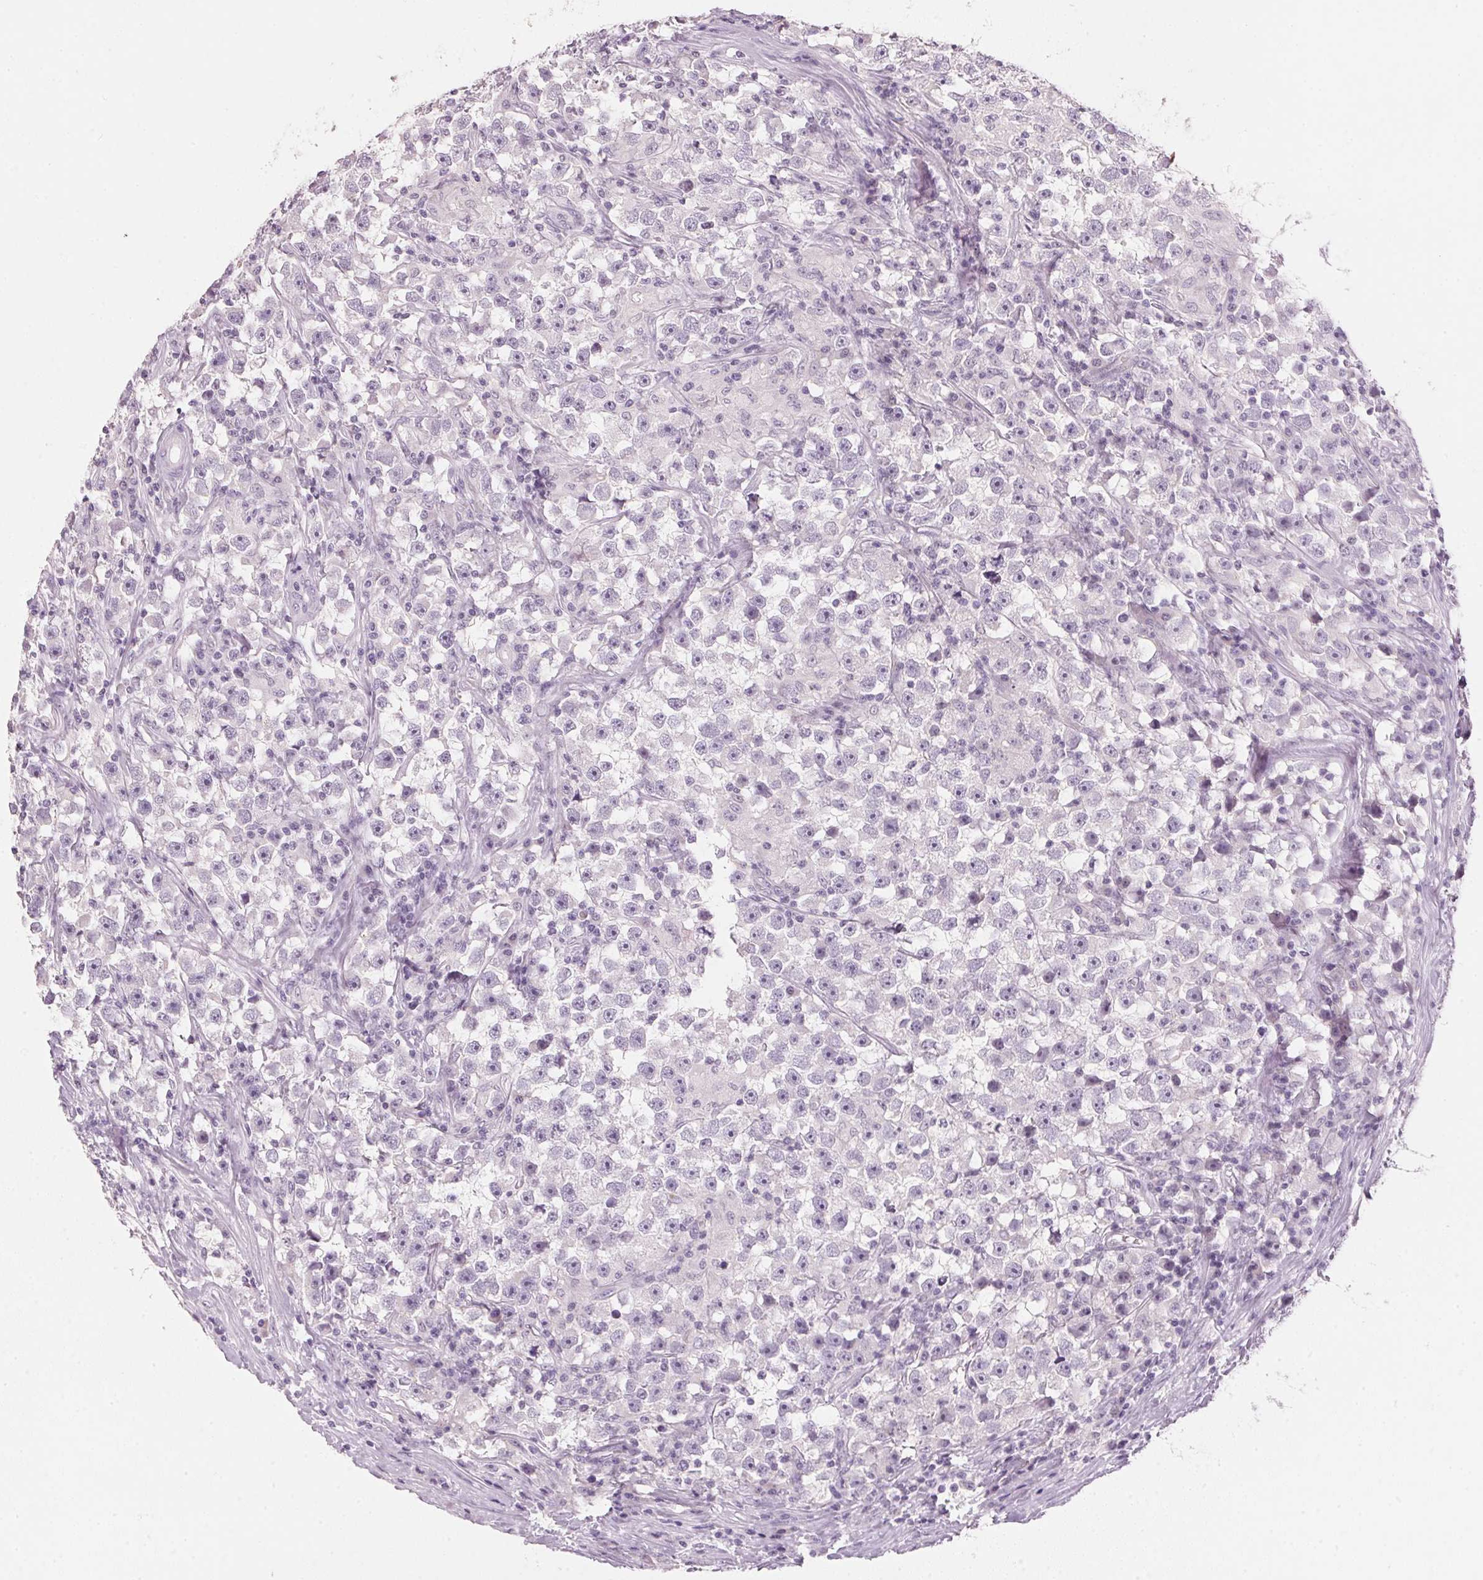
{"staining": {"intensity": "negative", "quantity": "none", "location": "none"}, "tissue": "testis cancer", "cell_type": "Tumor cells", "image_type": "cancer", "snomed": [{"axis": "morphology", "description": "Seminoma, NOS"}, {"axis": "topography", "description": "Testis"}], "caption": "The image displays no significant positivity in tumor cells of testis cancer (seminoma). The staining was performed using DAB (3,3'-diaminobenzidine) to visualize the protein expression in brown, while the nuclei were stained in blue with hematoxylin (Magnification: 20x).", "gene": "IGFBP1", "patient": {"sex": "male", "age": 33}}